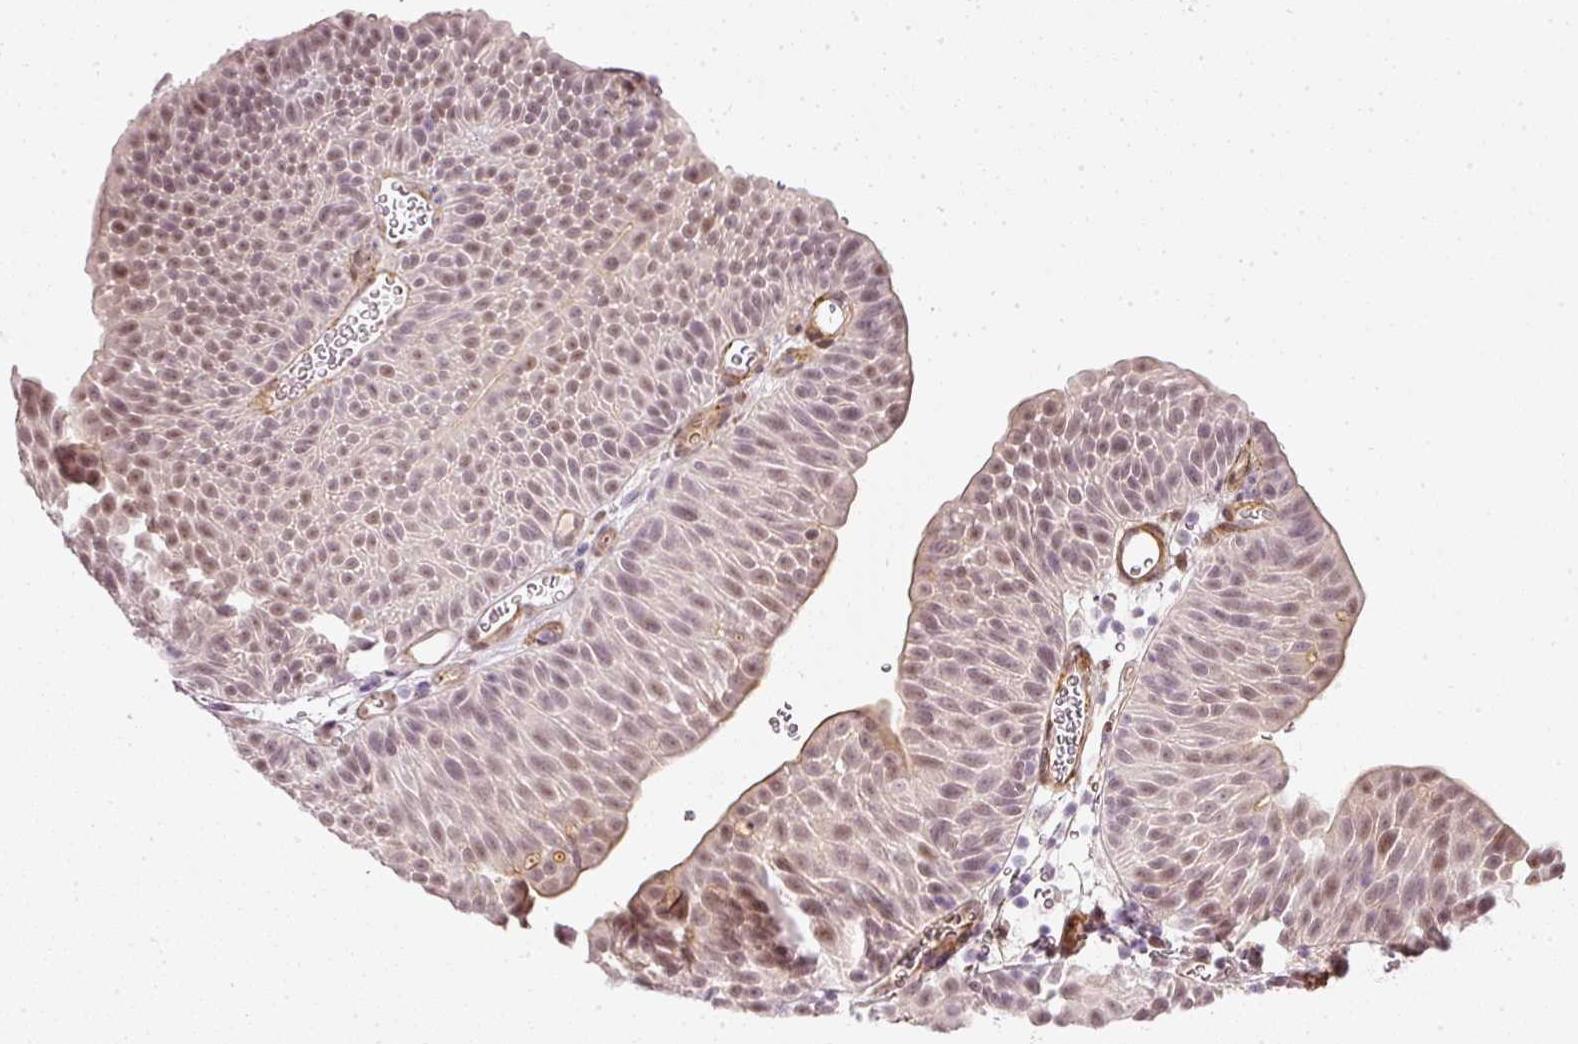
{"staining": {"intensity": "moderate", "quantity": "25%-75%", "location": "nuclear"}, "tissue": "urothelial cancer", "cell_type": "Tumor cells", "image_type": "cancer", "snomed": [{"axis": "morphology", "description": "Urothelial carcinoma, NOS"}, {"axis": "topography", "description": "Urinary bladder"}], "caption": "Immunohistochemical staining of human urothelial cancer reveals medium levels of moderate nuclear protein staining in approximately 25%-75% of tumor cells.", "gene": "TOGARAM1", "patient": {"sex": "male", "age": 67}}